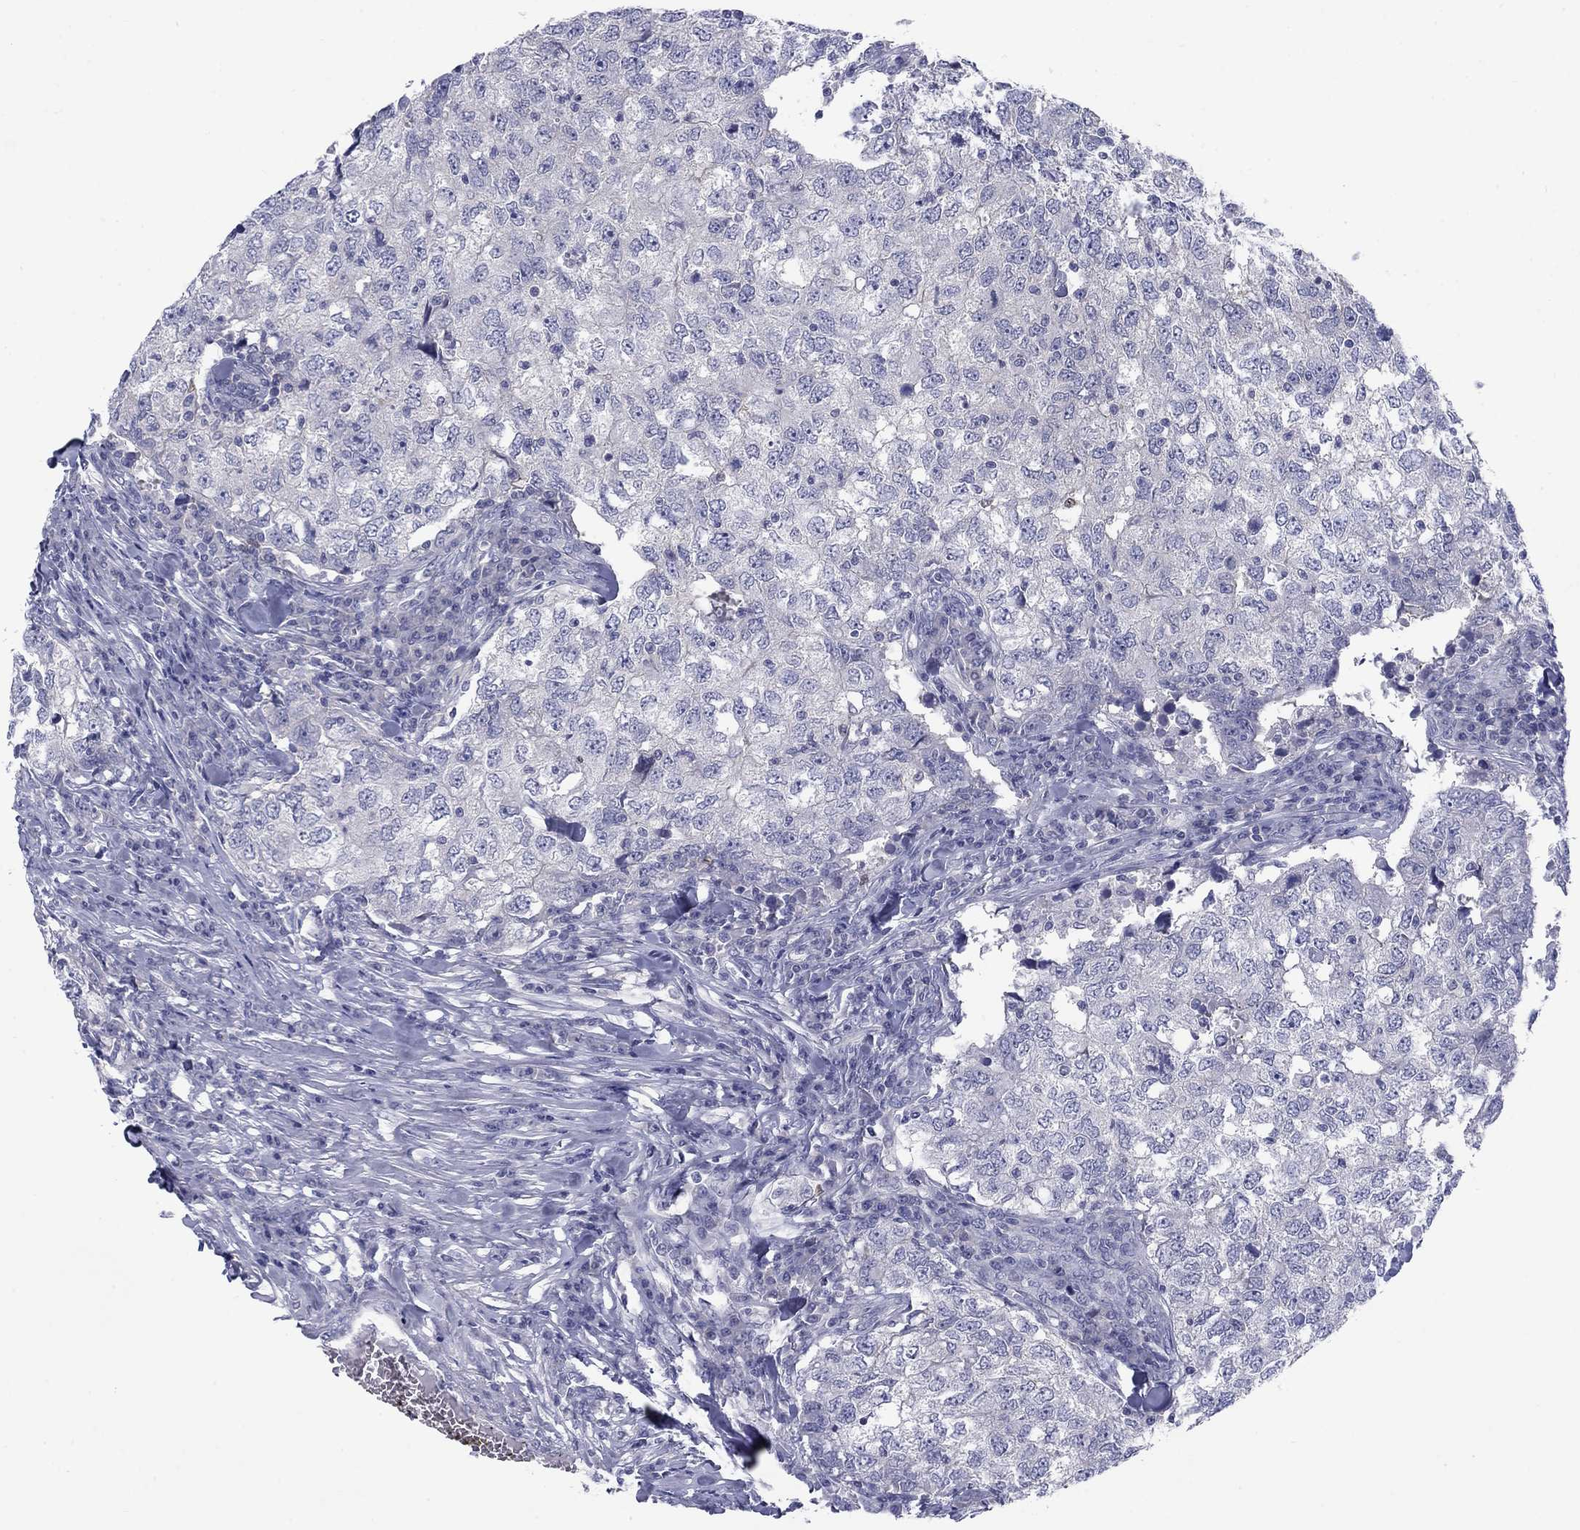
{"staining": {"intensity": "negative", "quantity": "none", "location": "none"}, "tissue": "breast cancer", "cell_type": "Tumor cells", "image_type": "cancer", "snomed": [{"axis": "morphology", "description": "Duct carcinoma"}, {"axis": "topography", "description": "Breast"}], "caption": "High magnification brightfield microscopy of breast cancer stained with DAB (3,3'-diaminobenzidine) (brown) and counterstained with hematoxylin (blue): tumor cells show no significant staining.", "gene": "CACNA1A", "patient": {"sex": "female", "age": 30}}